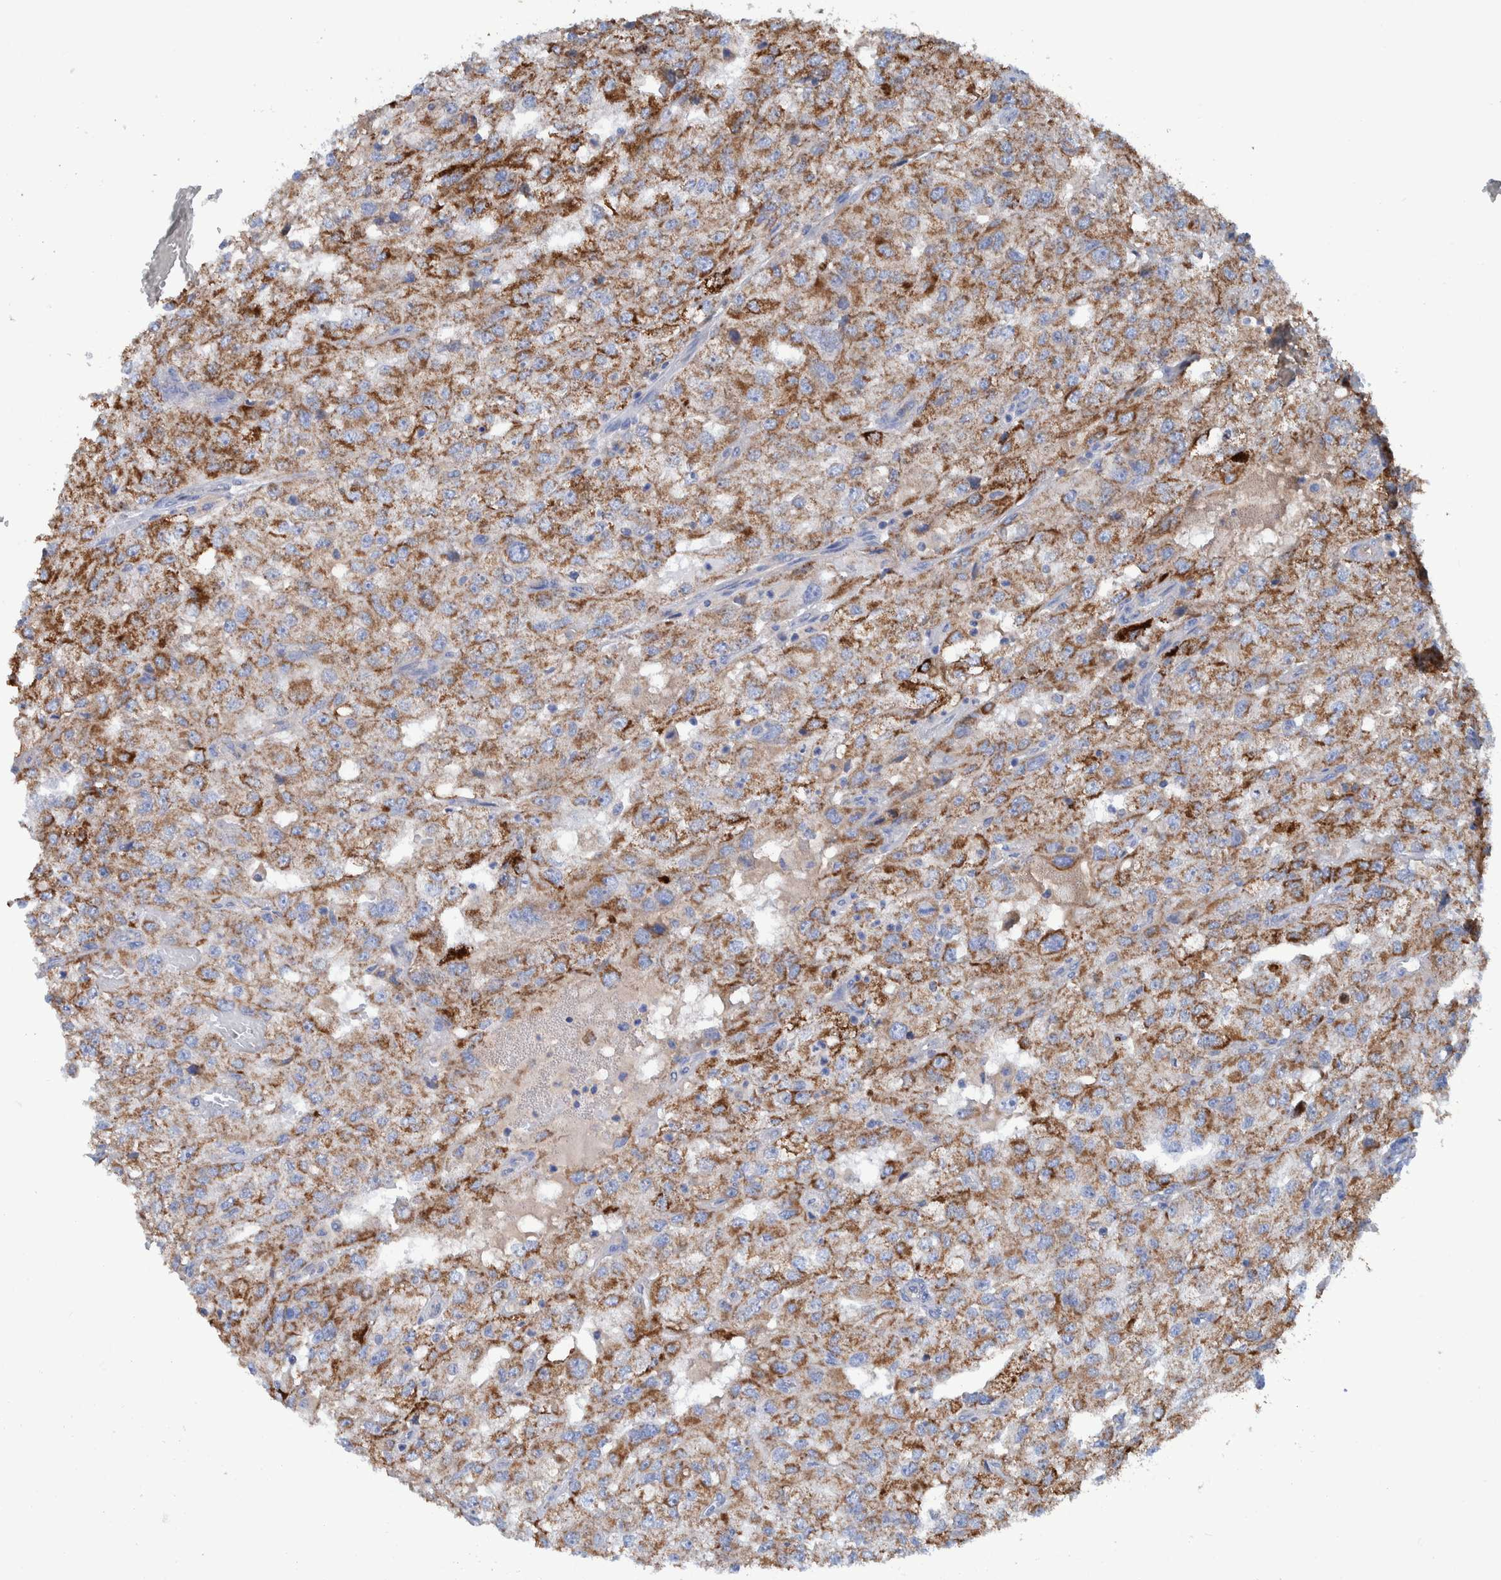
{"staining": {"intensity": "moderate", "quantity": ">75%", "location": "cytoplasmic/membranous"}, "tissue": "renal cancer", "cell_type": "Tumor cells", "image_type": "cancer", "snomed": [{"axis": "morphology", "description": "Adenocarcinoma, NOS"}, {"axis": "topography", "description": "Kidney"}], "caption": "Immunohistochemistry micrograph of neoplastic tissue: human renal cancer (adenocarcinoma) stained using IHC reveals medium levels of moderate protein expression localized specifically in the cytoplasmic/membranous of tumor cells, appearing as a cytoplasmic/membranous brown color.", "gene": "DECR1", "patient": {"sex": "female", "age": 54}}